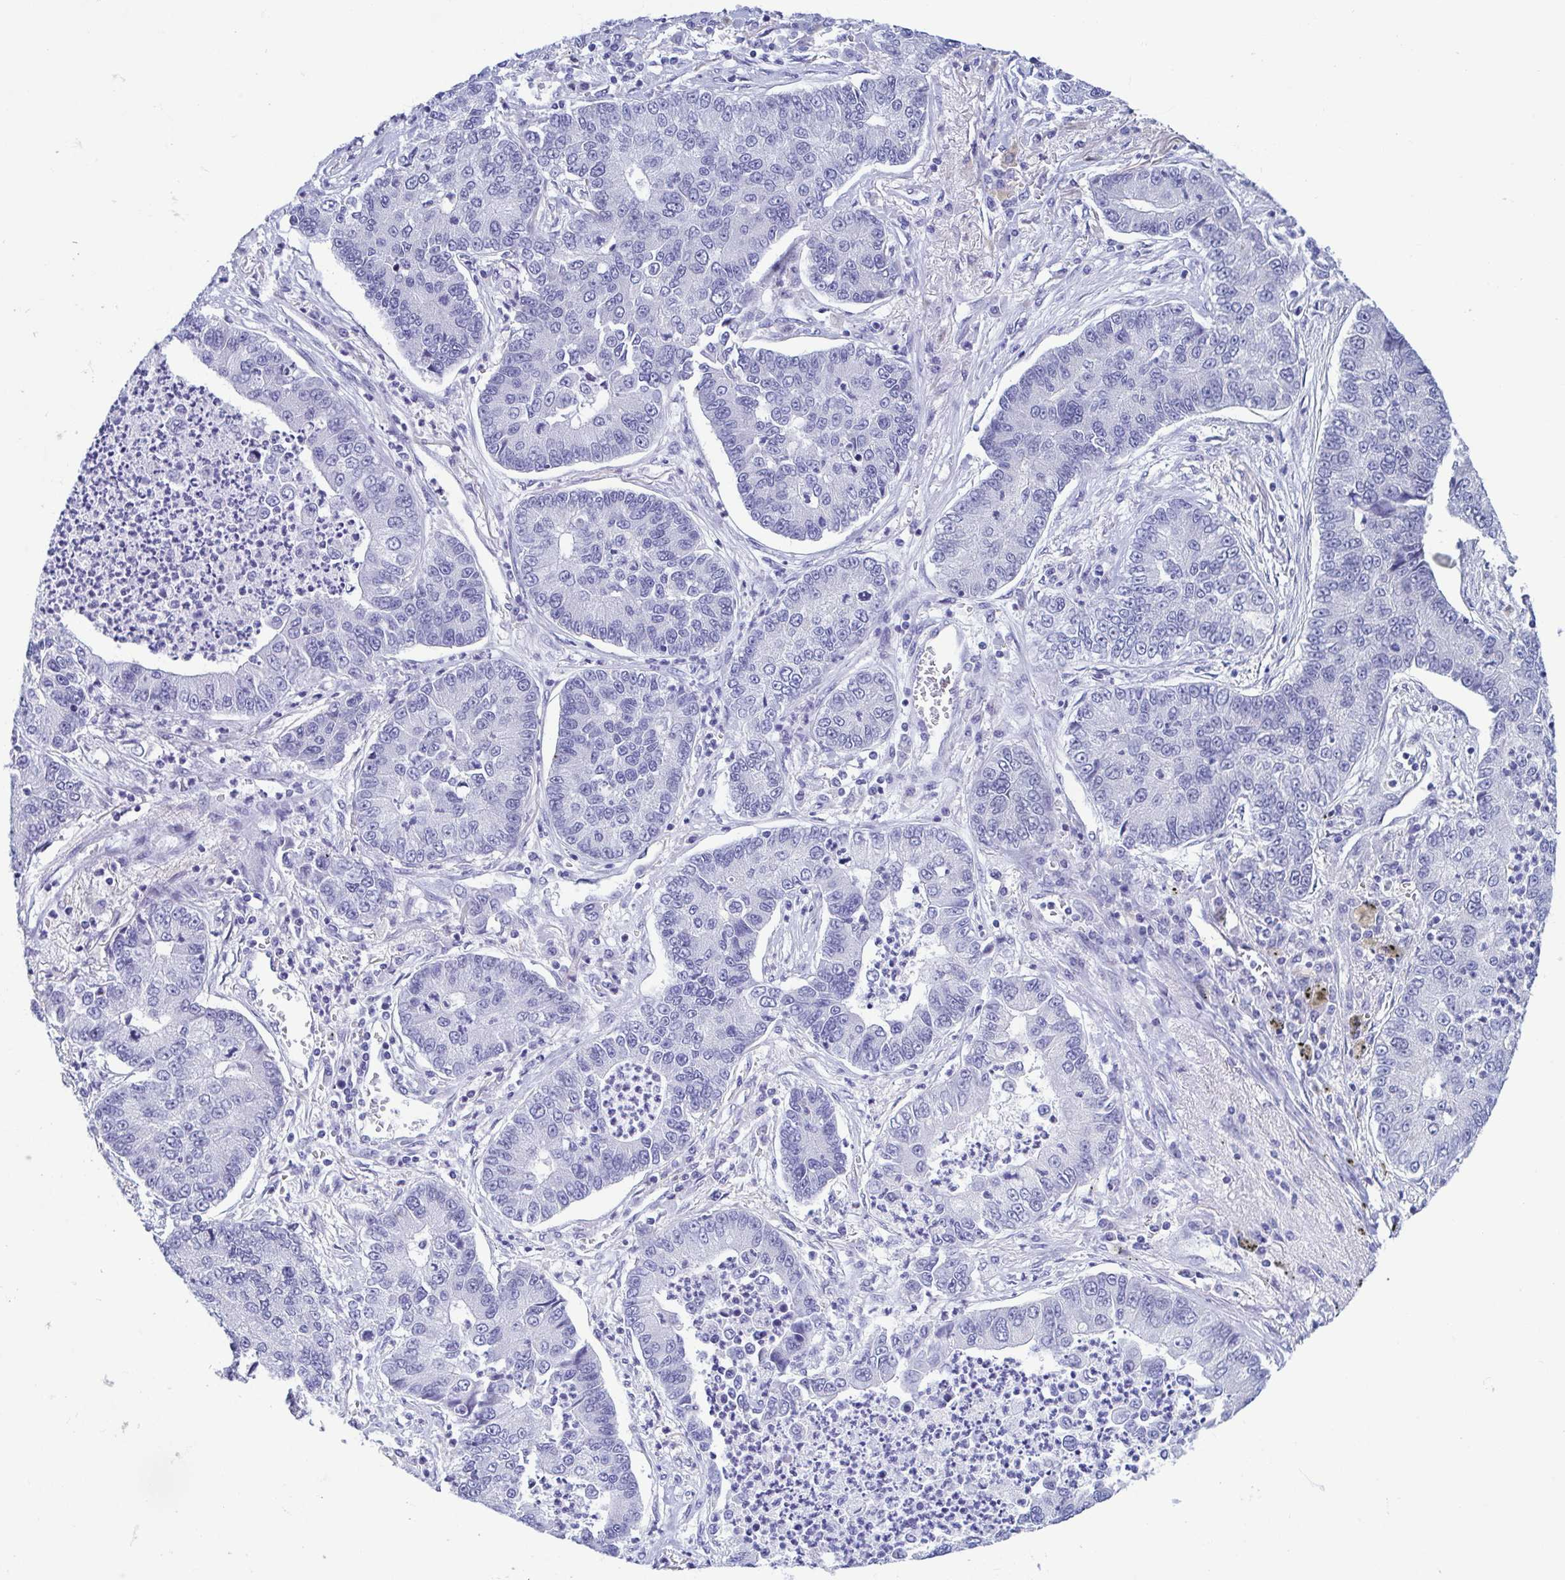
{"staining": {"intensity": "negative", "quantity": "none", "location": "none"}, "tissue": "lung cancer", "cell_type": "Tumor cells", "image_type": "cancer", "snomed": [{"axis": "morphology", "description": "Adenocarcinoma, NOS"}, {"axis": "topography", "description": "Lung"}], "caption": "This is an IHC histopathology image of lung adenocarcinoma. There is no positivity in tumor cells.", "gene": "PERM1", "patient": {"sex": "female", "age": 57}}